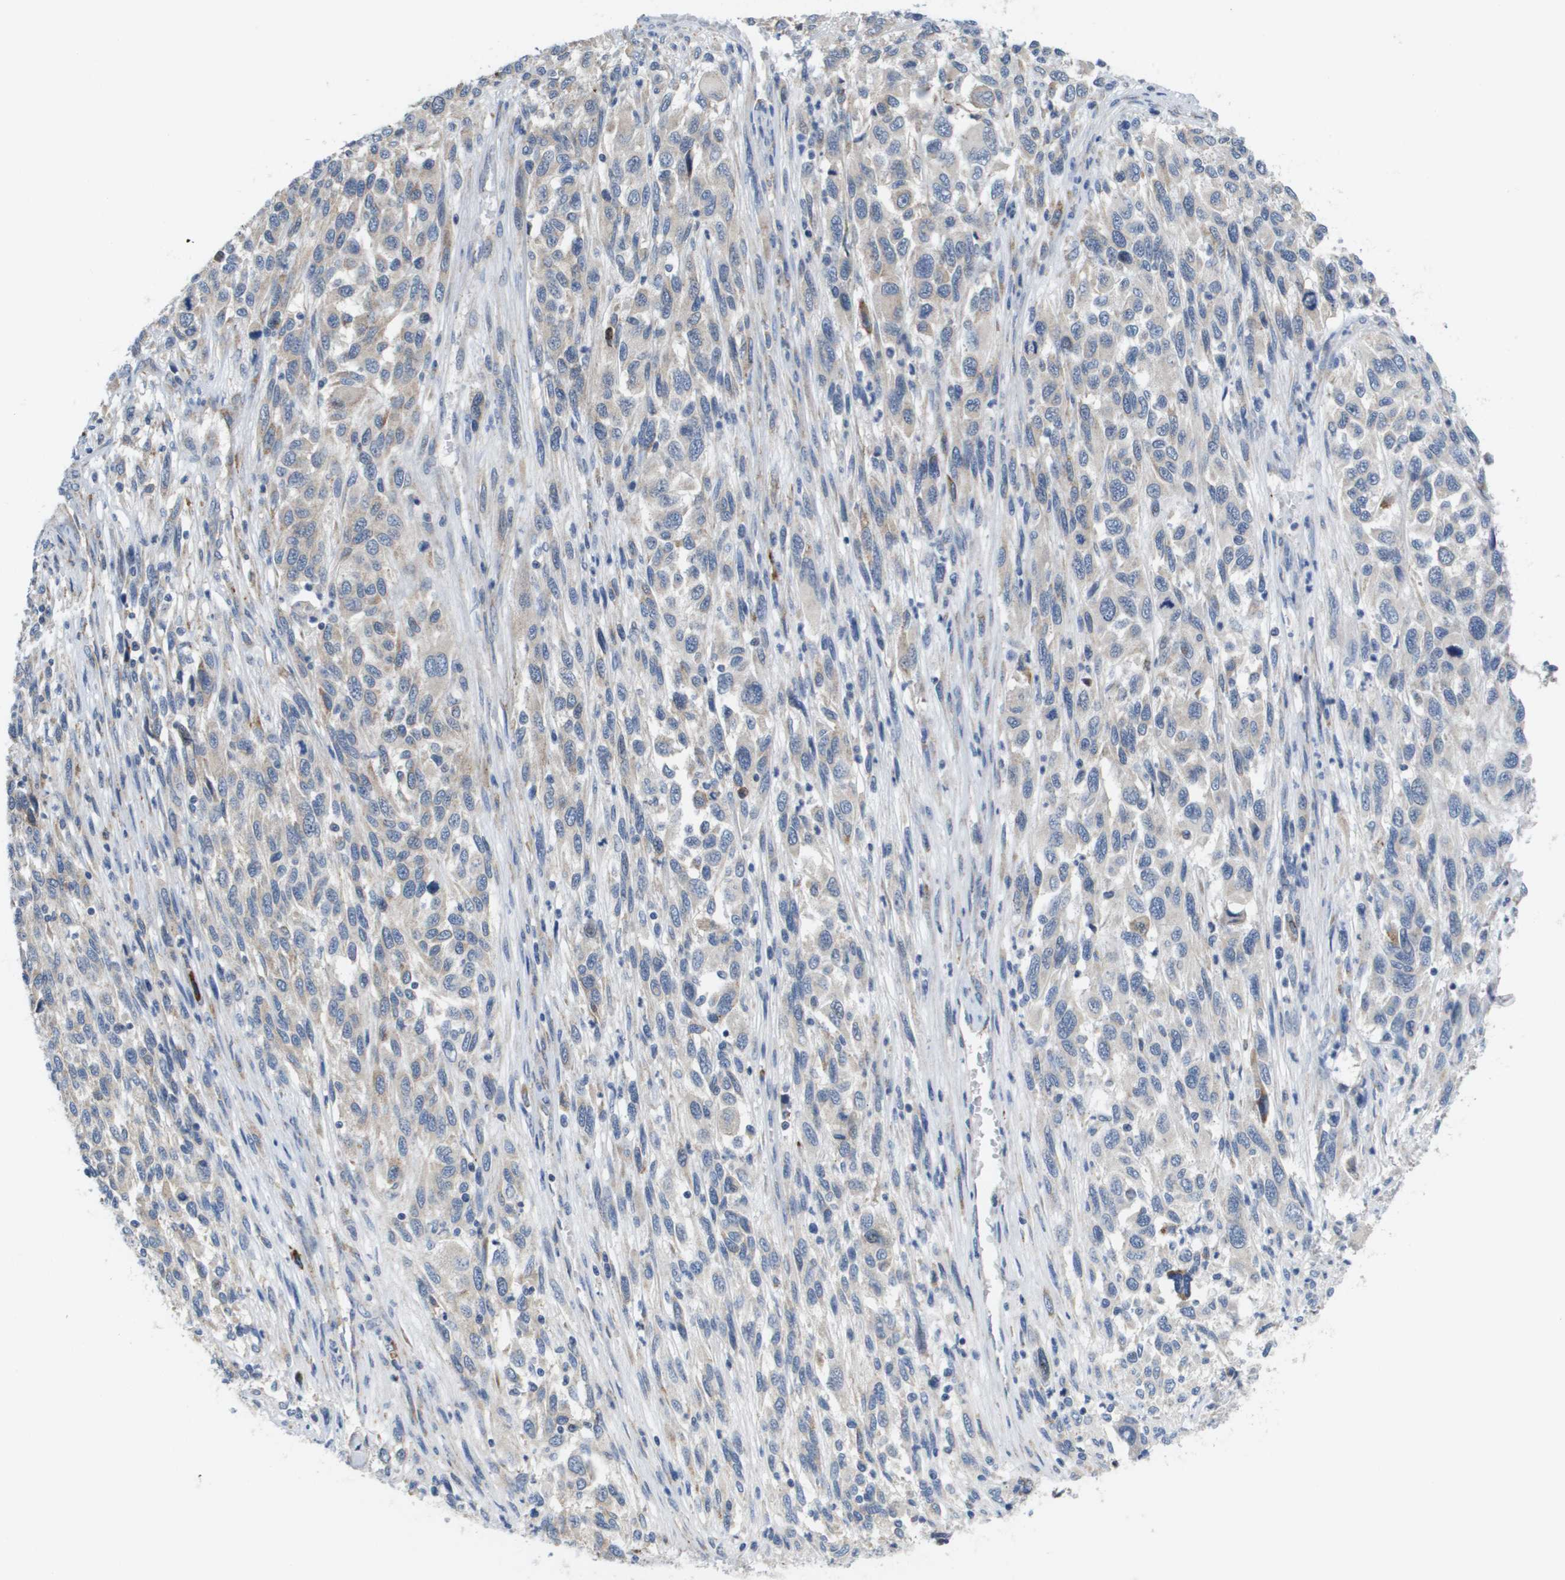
{"staining": {"intensity": "weak", "quantity": "25%-75%", "location": "cytoplasmic/membranous"}, "tissue": "melanoma", "cell_type": "Tumor cells", "image_type": "cancer", "snomed": [{"axis": "morphology", "description": "Malignant melanoma, Metastatic site"}, {"axis": "topography", "description": "Lymph node"}], "caption": "DAB immunohistochemical staining of melanoma demonstrates weak cytoplasmic/membranous protein positivity in about 25%-75% of tumor cells.", "gene": "CD3G", "patient": {"sex": "male", "age": 61}}